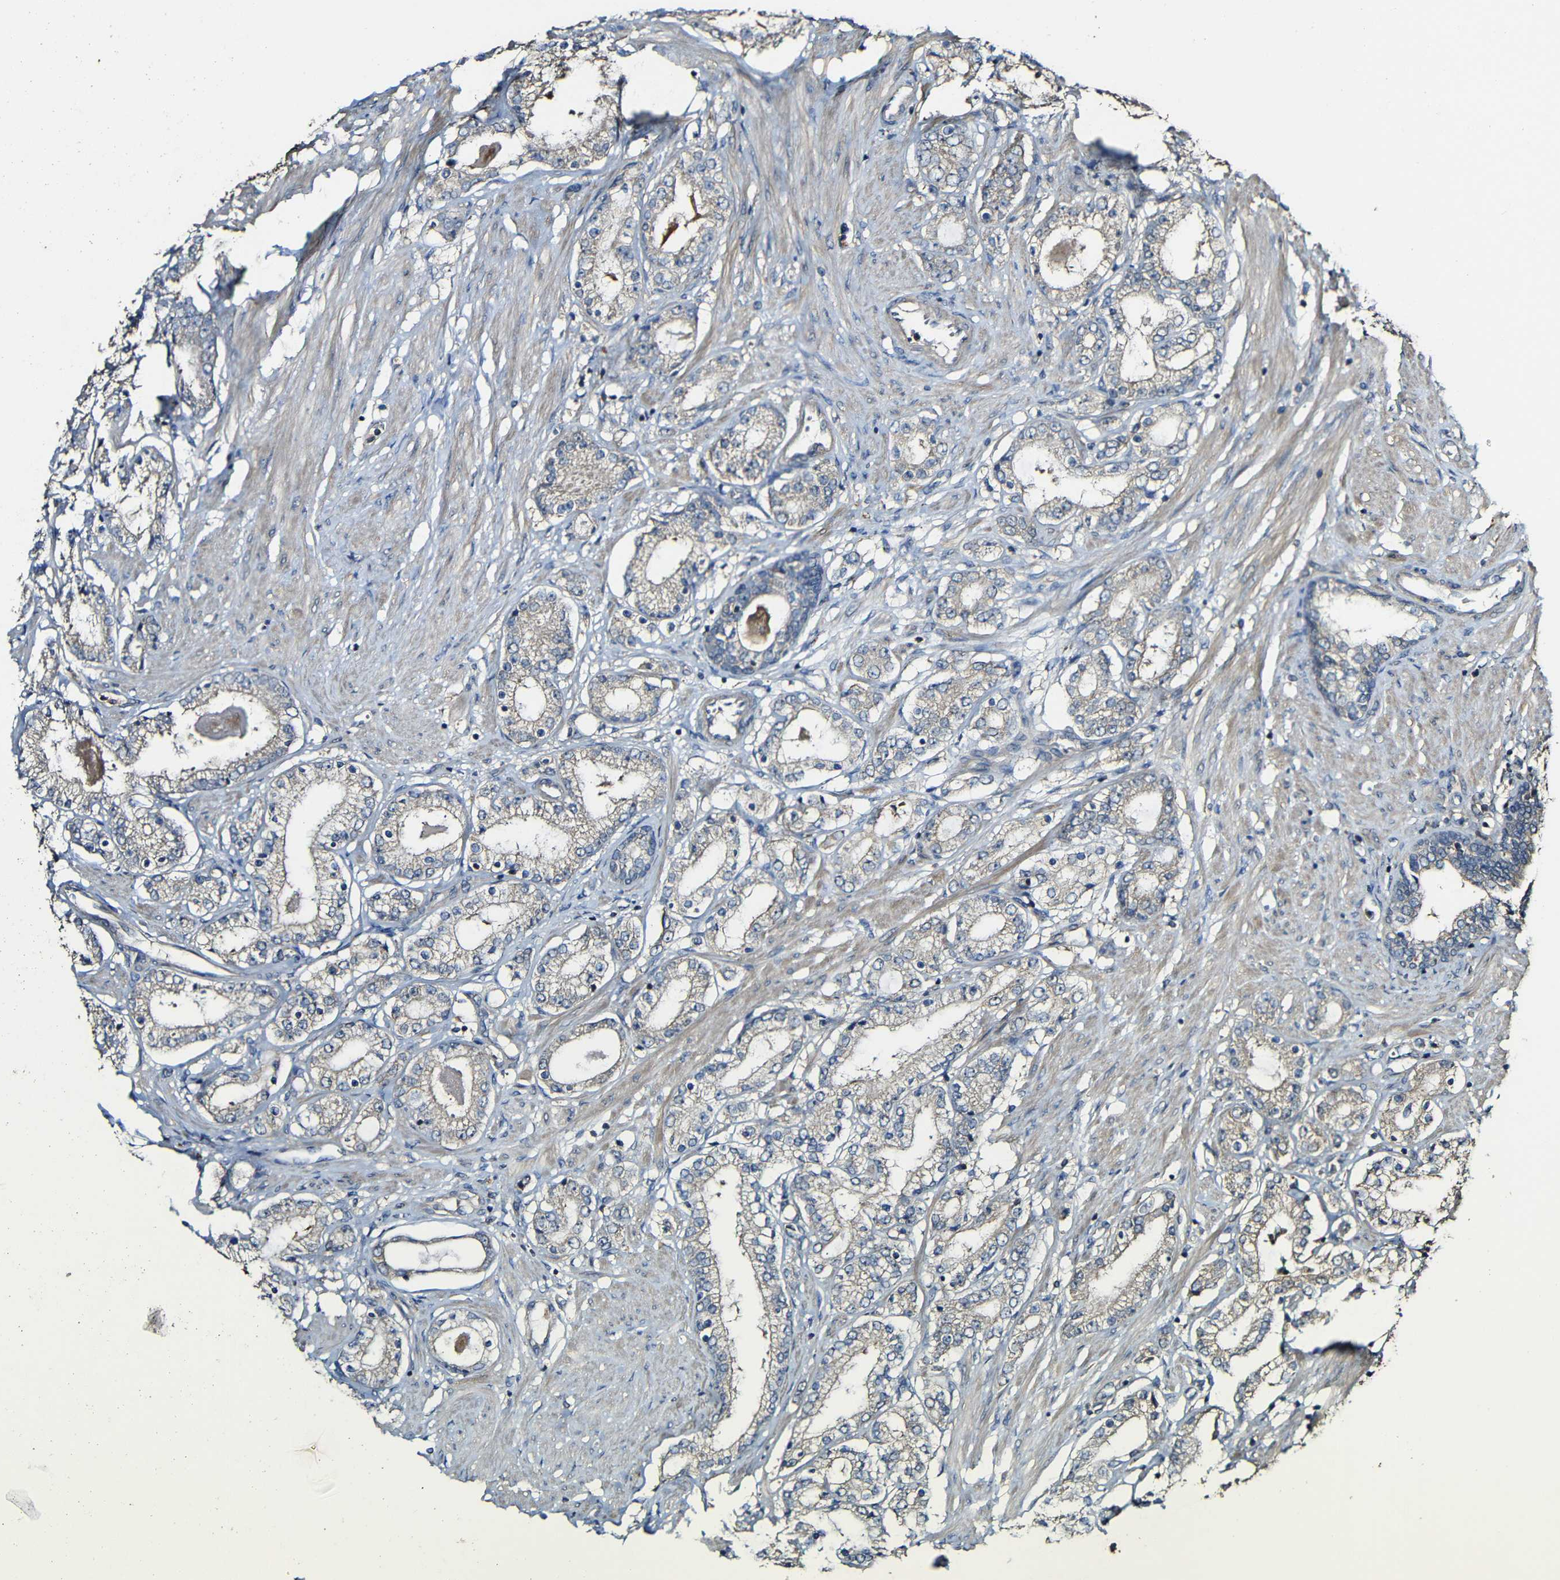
{"staining": {"intensity": "weak", "quantity": ">75%", "location": "cytoplasmic/membranous"}, "tissue": "prostate cancer", "cell_type": "Tumor cells", "image_type": "cancer", "snomed": [{"axis": "morphology", "description": "Adenocarcinoma, Low grade"}, {"axis": "topography", "description": "Prostate"}], "caption": "Immunohistochemistry photomicrograph of human prostate cancer stained for a protein (brown), which demonstrates low levels of weak cytoplasmic/membranous expression in about >75% of tumor cells.", "gene": "CASP8", "patient": {"sex": "male", "age": 63}}